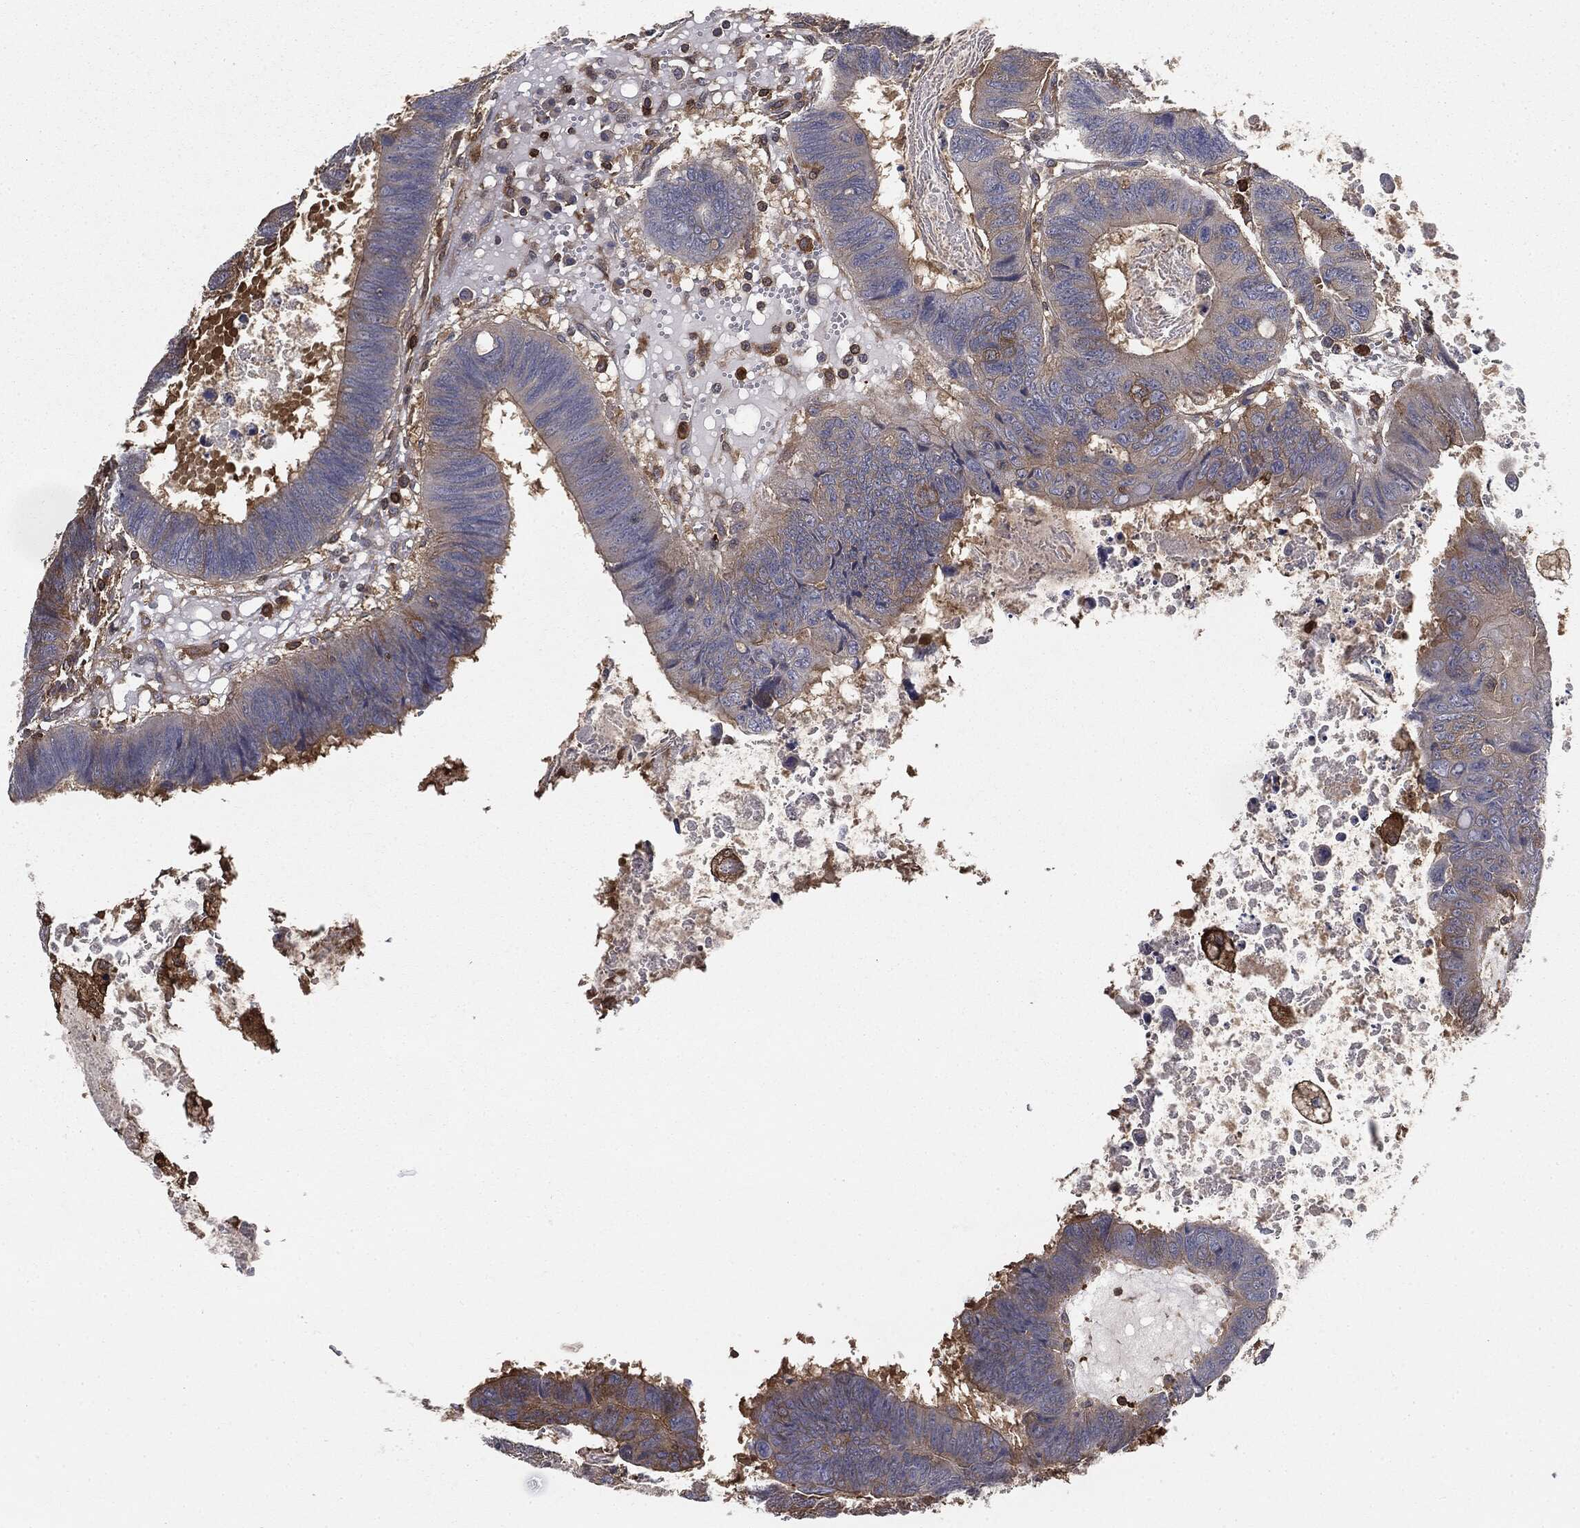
{"staining": {"intensity": "strong", "quantity": "<25%", "location": "cytoplasmic/membranous"}, "tissue": "colorectal cancer", "cell_type": "Tumor cells", "image_type": "cancer", "snomed": [{"axis": "morphology", "description": "Adenocarcinoma, NOS"}, {"axis": "topography", "description": "Colon"}], "caption": "IHC image of adenocarcinoma (colorectal) stained for a protein (brown), which demonstrates medium levels of strong cytoplasmic/membranous staining in approximately <25% of tumor cells.", "gene": "GNB5", "patient": {"sex": "male", "age": 62}}